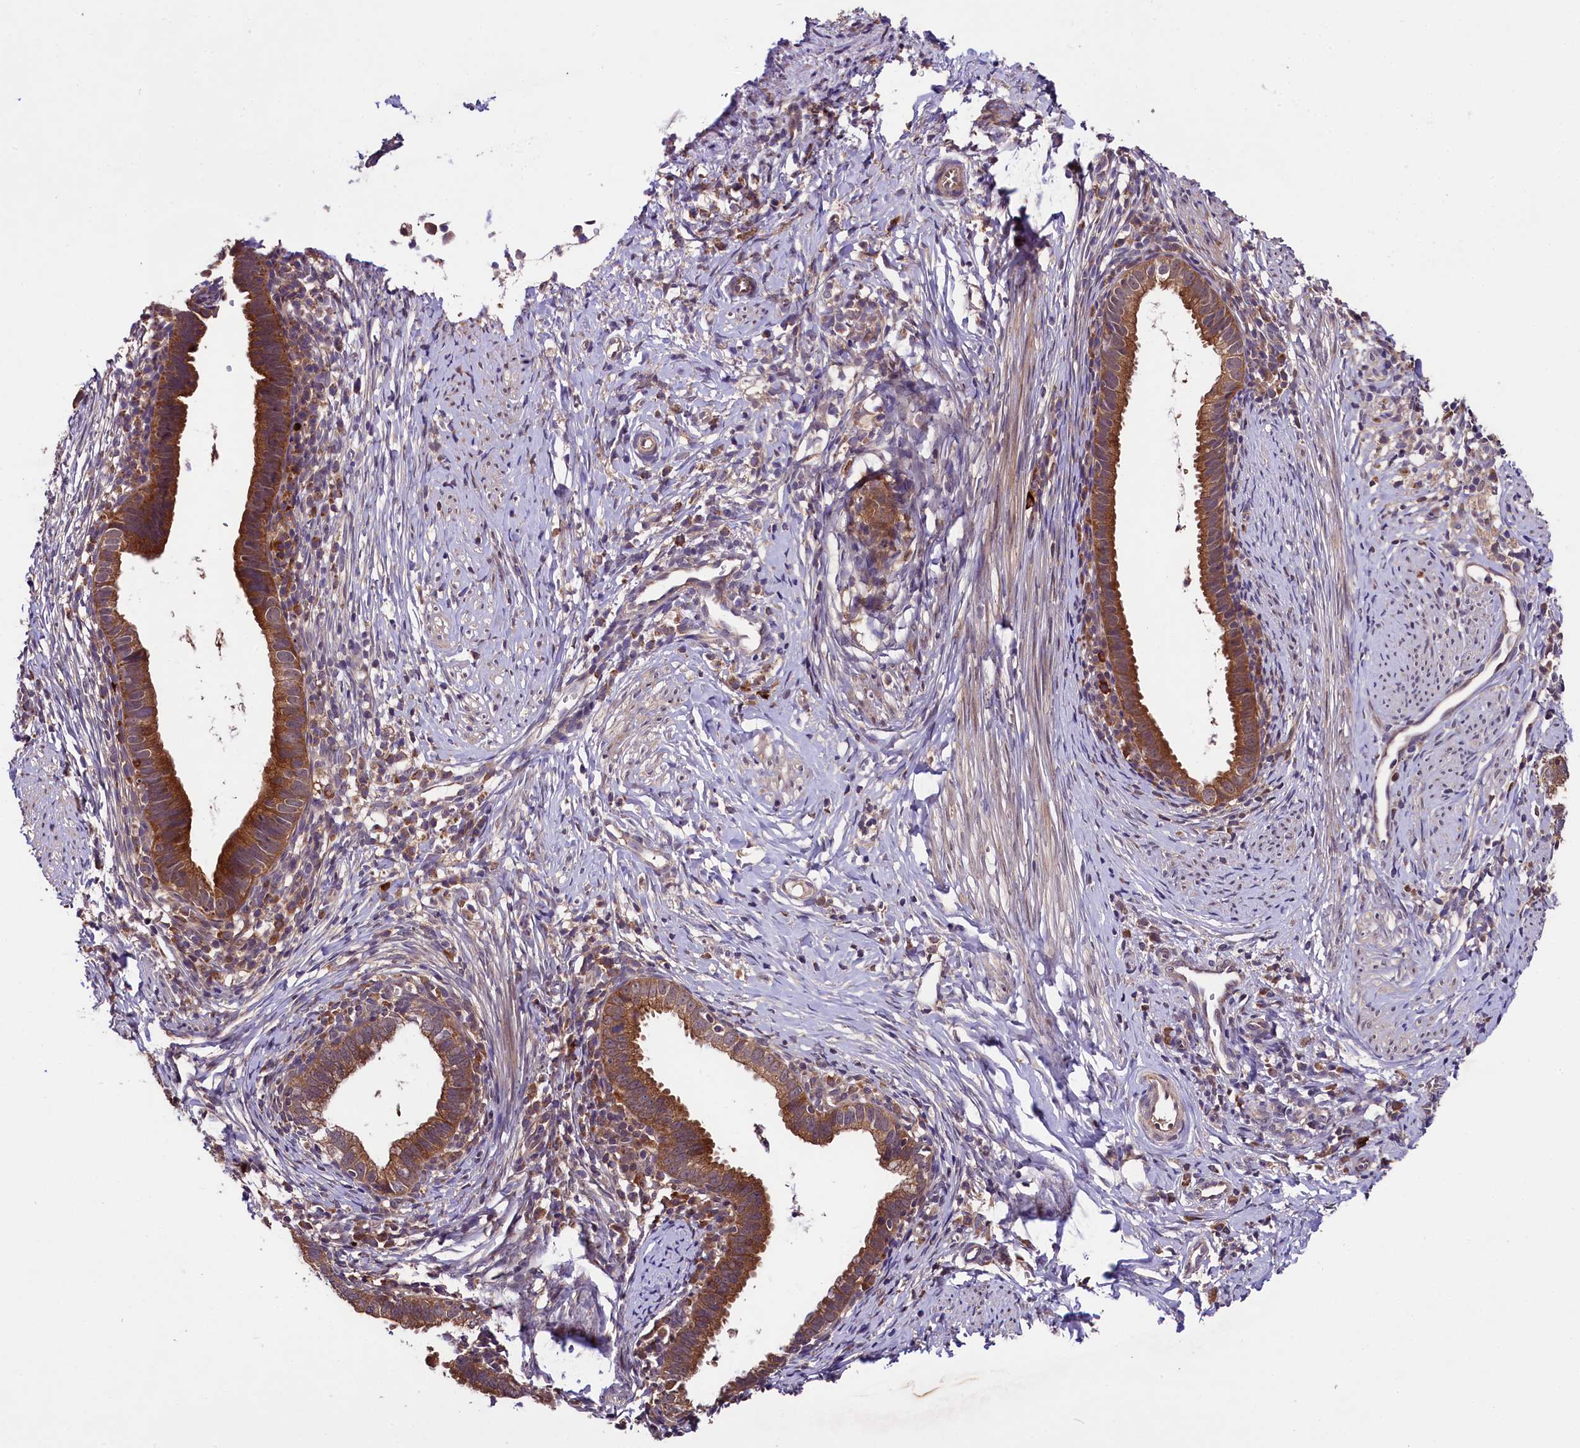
{"staining": {"intensity": "moderate", "quantity": ">75%", "location": "cytoplasmic/membranous"}, "tissue": "cervical cancer", "cell_type": "Tumor cells", "image_type": "cancer", "snomed": [{"axis": "morphology", "description": "Adenocarcinoma, NOS"}, {"axis": "topography", "description": "Cervix"}], "caption": "Immunohistochemistry (IHC) histopathology image of neoplastic tissue: cervical adenocarcinoma stained using immunohistochemistry exhibits medium levels of moderate protein expression localized specifically in the cytoplasmic/membranous of tumor cells, appearing as a cytoplasmic/membranous brown color.", "gene": "DOHH", "patient": {"sex": "female", "age": 36}}